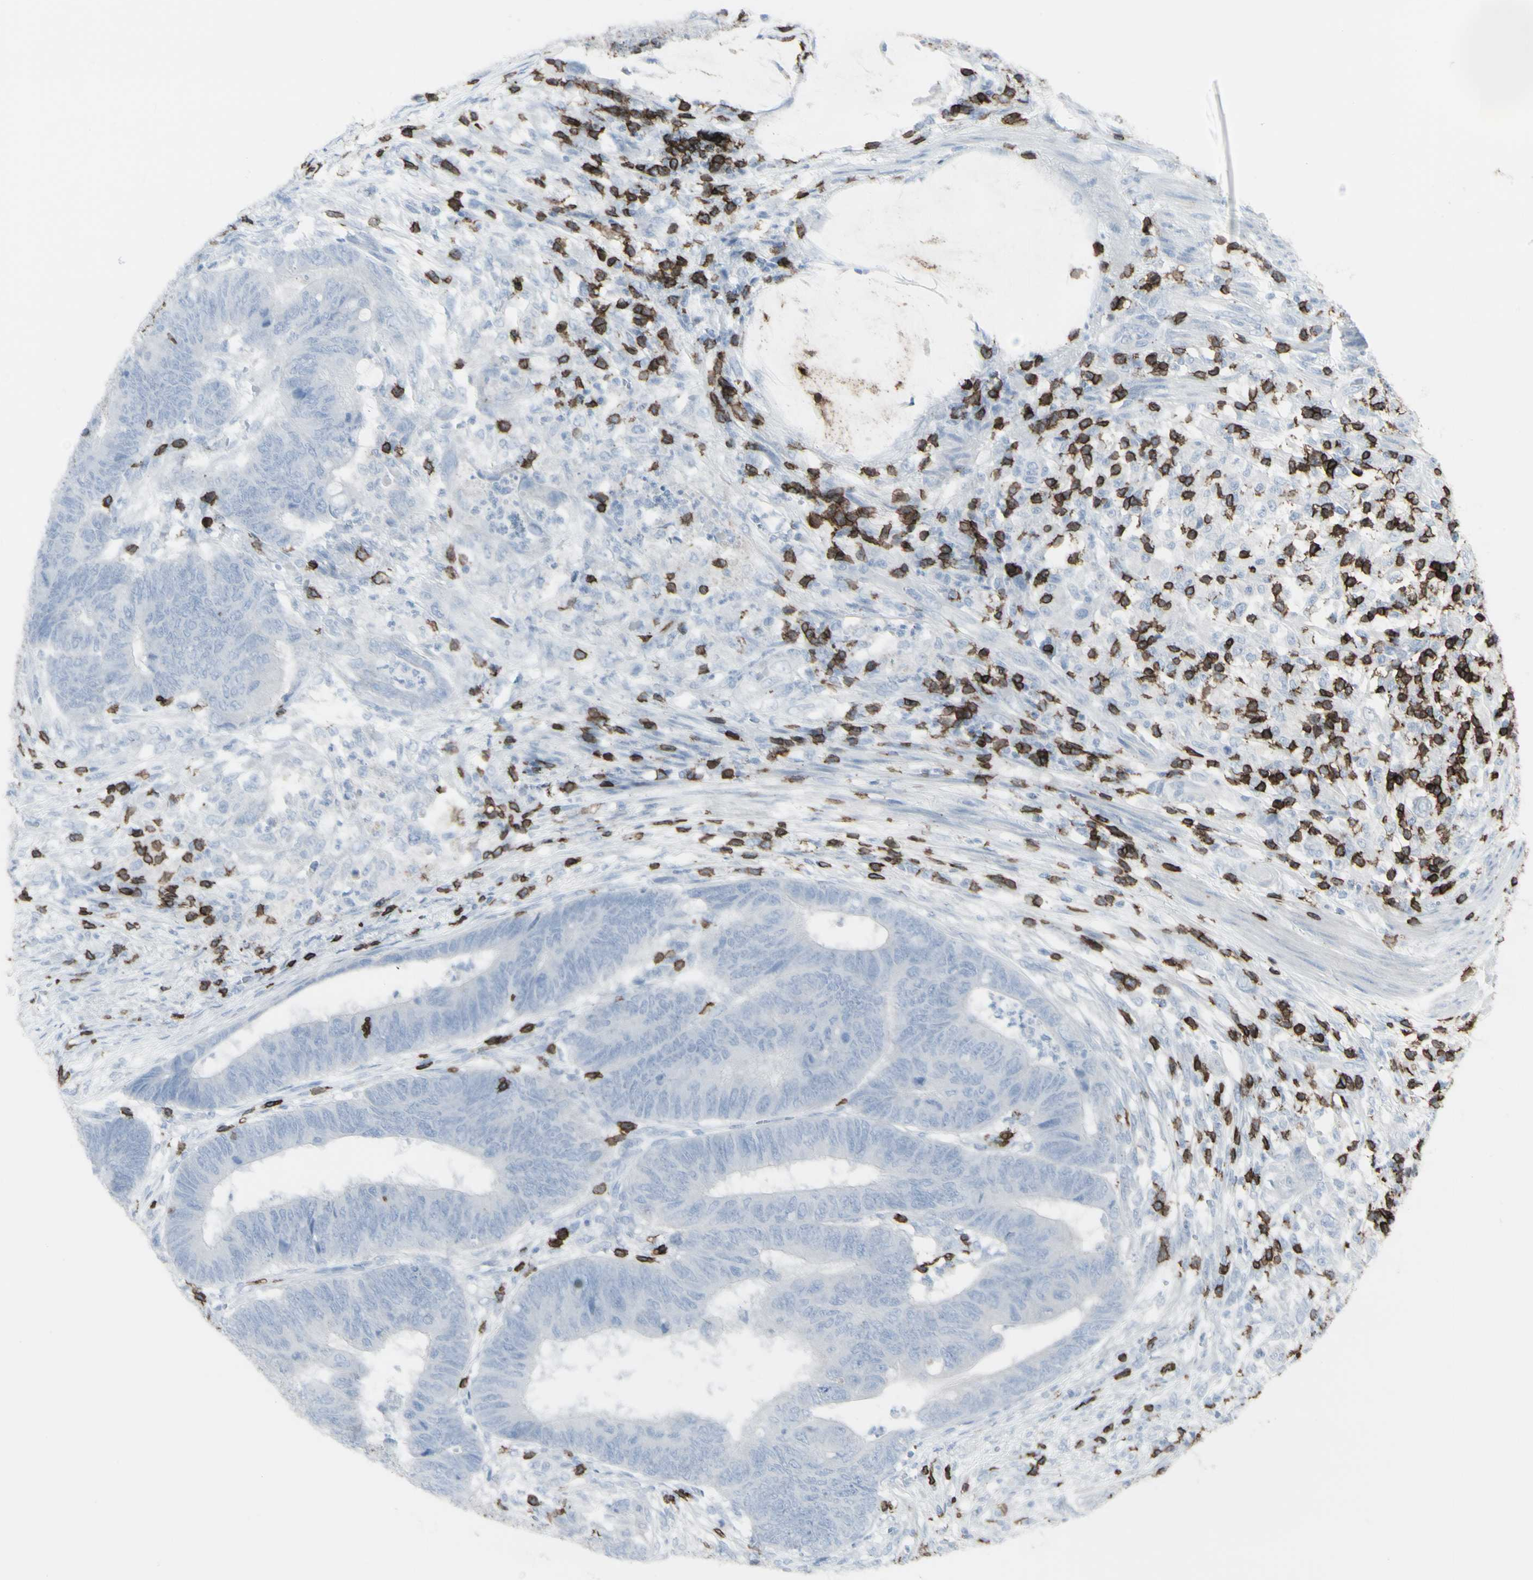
{"staining": {"intensity": "negative", "quantity": "none", "location": "none"}, "tissue": "colorectal cancer", "cell_type": "Tumor cells", "image_type": "cancer", "snomed": [{"axis": "morphology", "description": "Normal tissue, NOS"}, {"axis": "morphology", "description": "Adenocarcinoma, NOS"}, {"axis": "topography", "description": "Rectum"}, {"axis": "topography", "description": "Peripheral nerve tissue"}], "caption": "Immunohistochemistry (IHC) micrograph of adenocarcinoma (colorectal) stained for a protein (brown), which shows no positivity in tumor cells.", "gene": "CD247", "patient": {"sex": "male", "age": 92}}